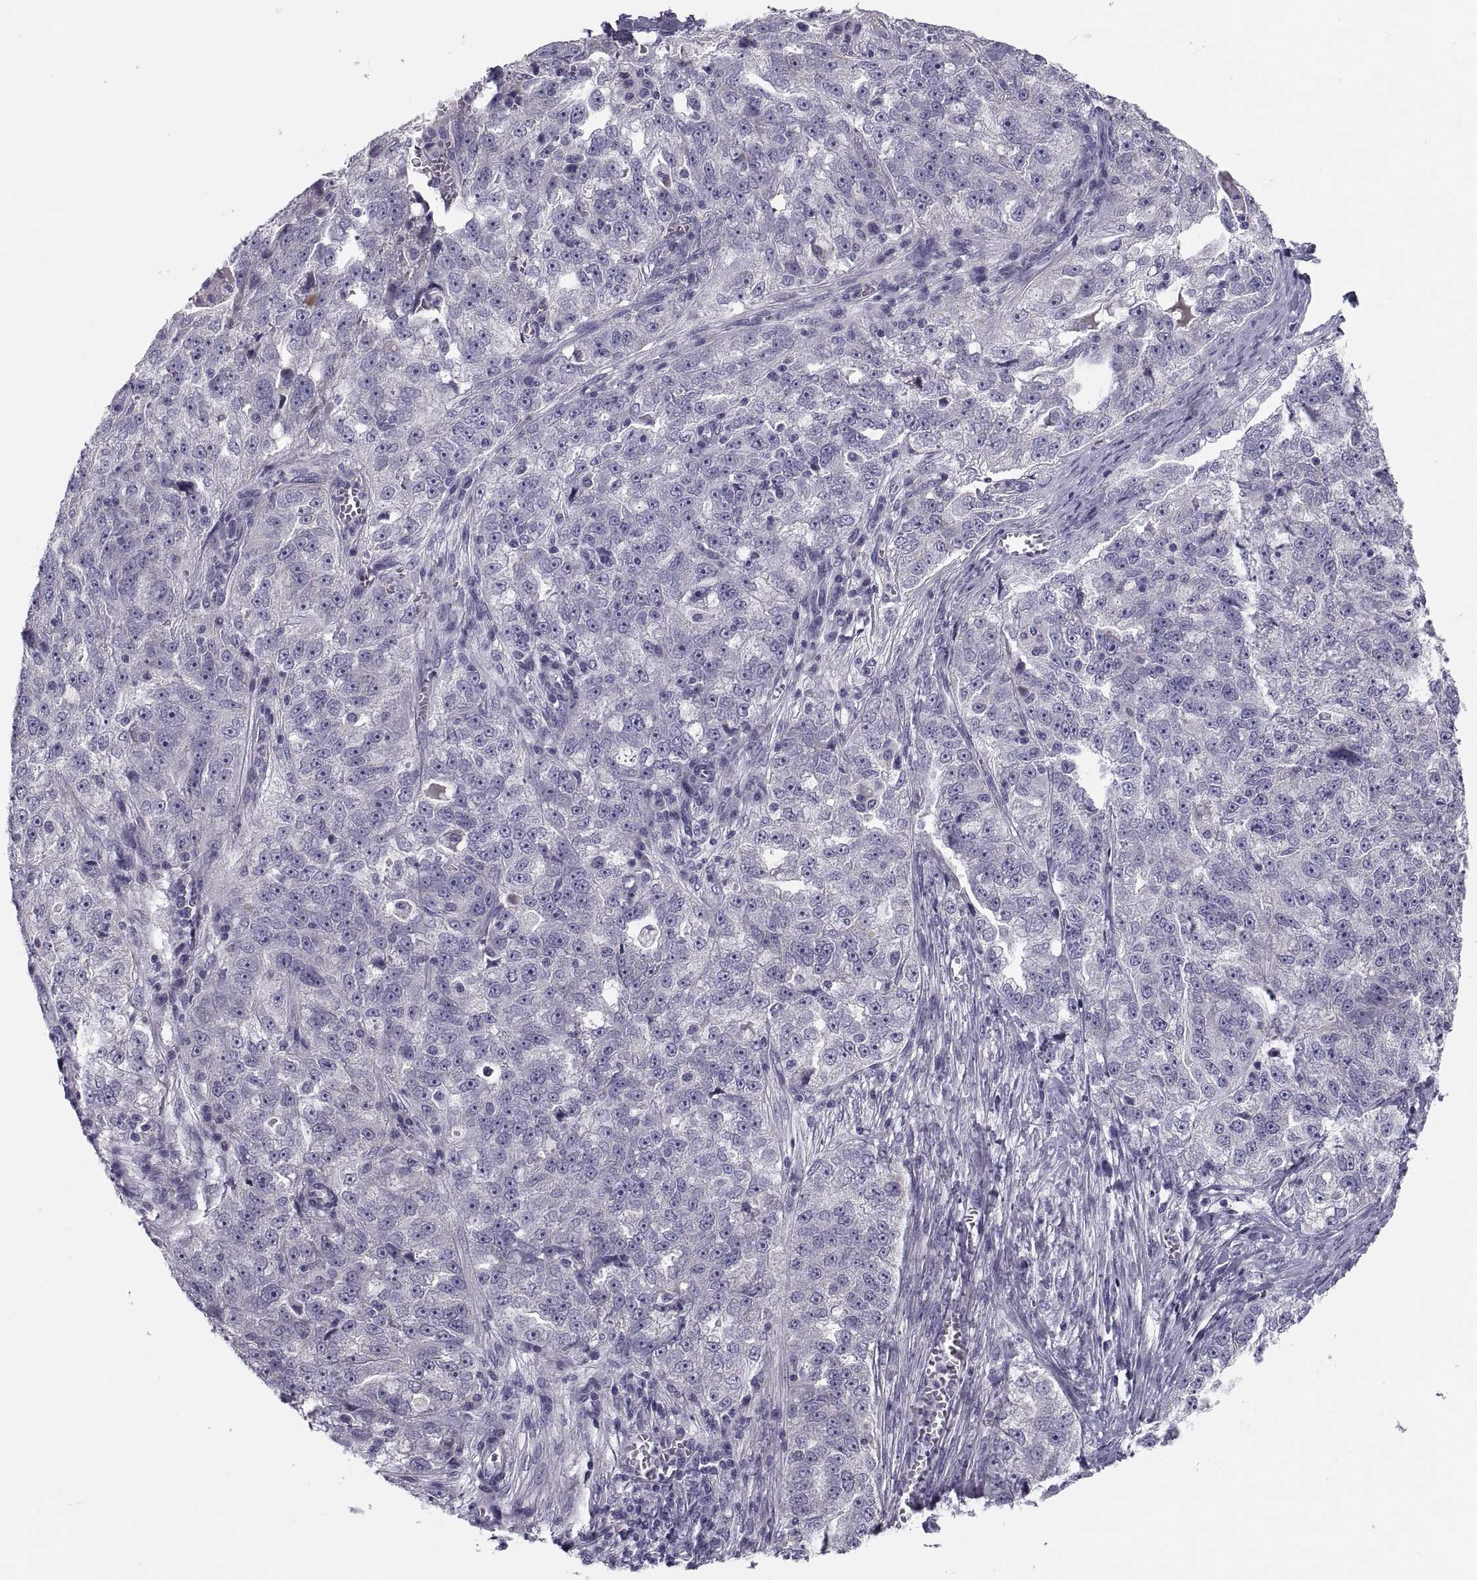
{"staining": {"intensity": "negative", "quantity": "none", "location": "none"}, "tissue": "ovarian cancer", "cell_type": "Tumor cells", "image_type": "cancer", "snomed": [{"axis": "morphology", "description": "Cystadenocarcinoma, serous, NOS"}, {"axis": "topography", "description": "Ovary"}], "caption": "IHC histopathology image of neoplastic tissue: human ovarian cancer stained with DAB (3,3'-diaminobenzidine) exhibits no significant protein expression in tumor cells.", "gene": "PDZRN4", "patient": {"sex": "female", "age": 51}}